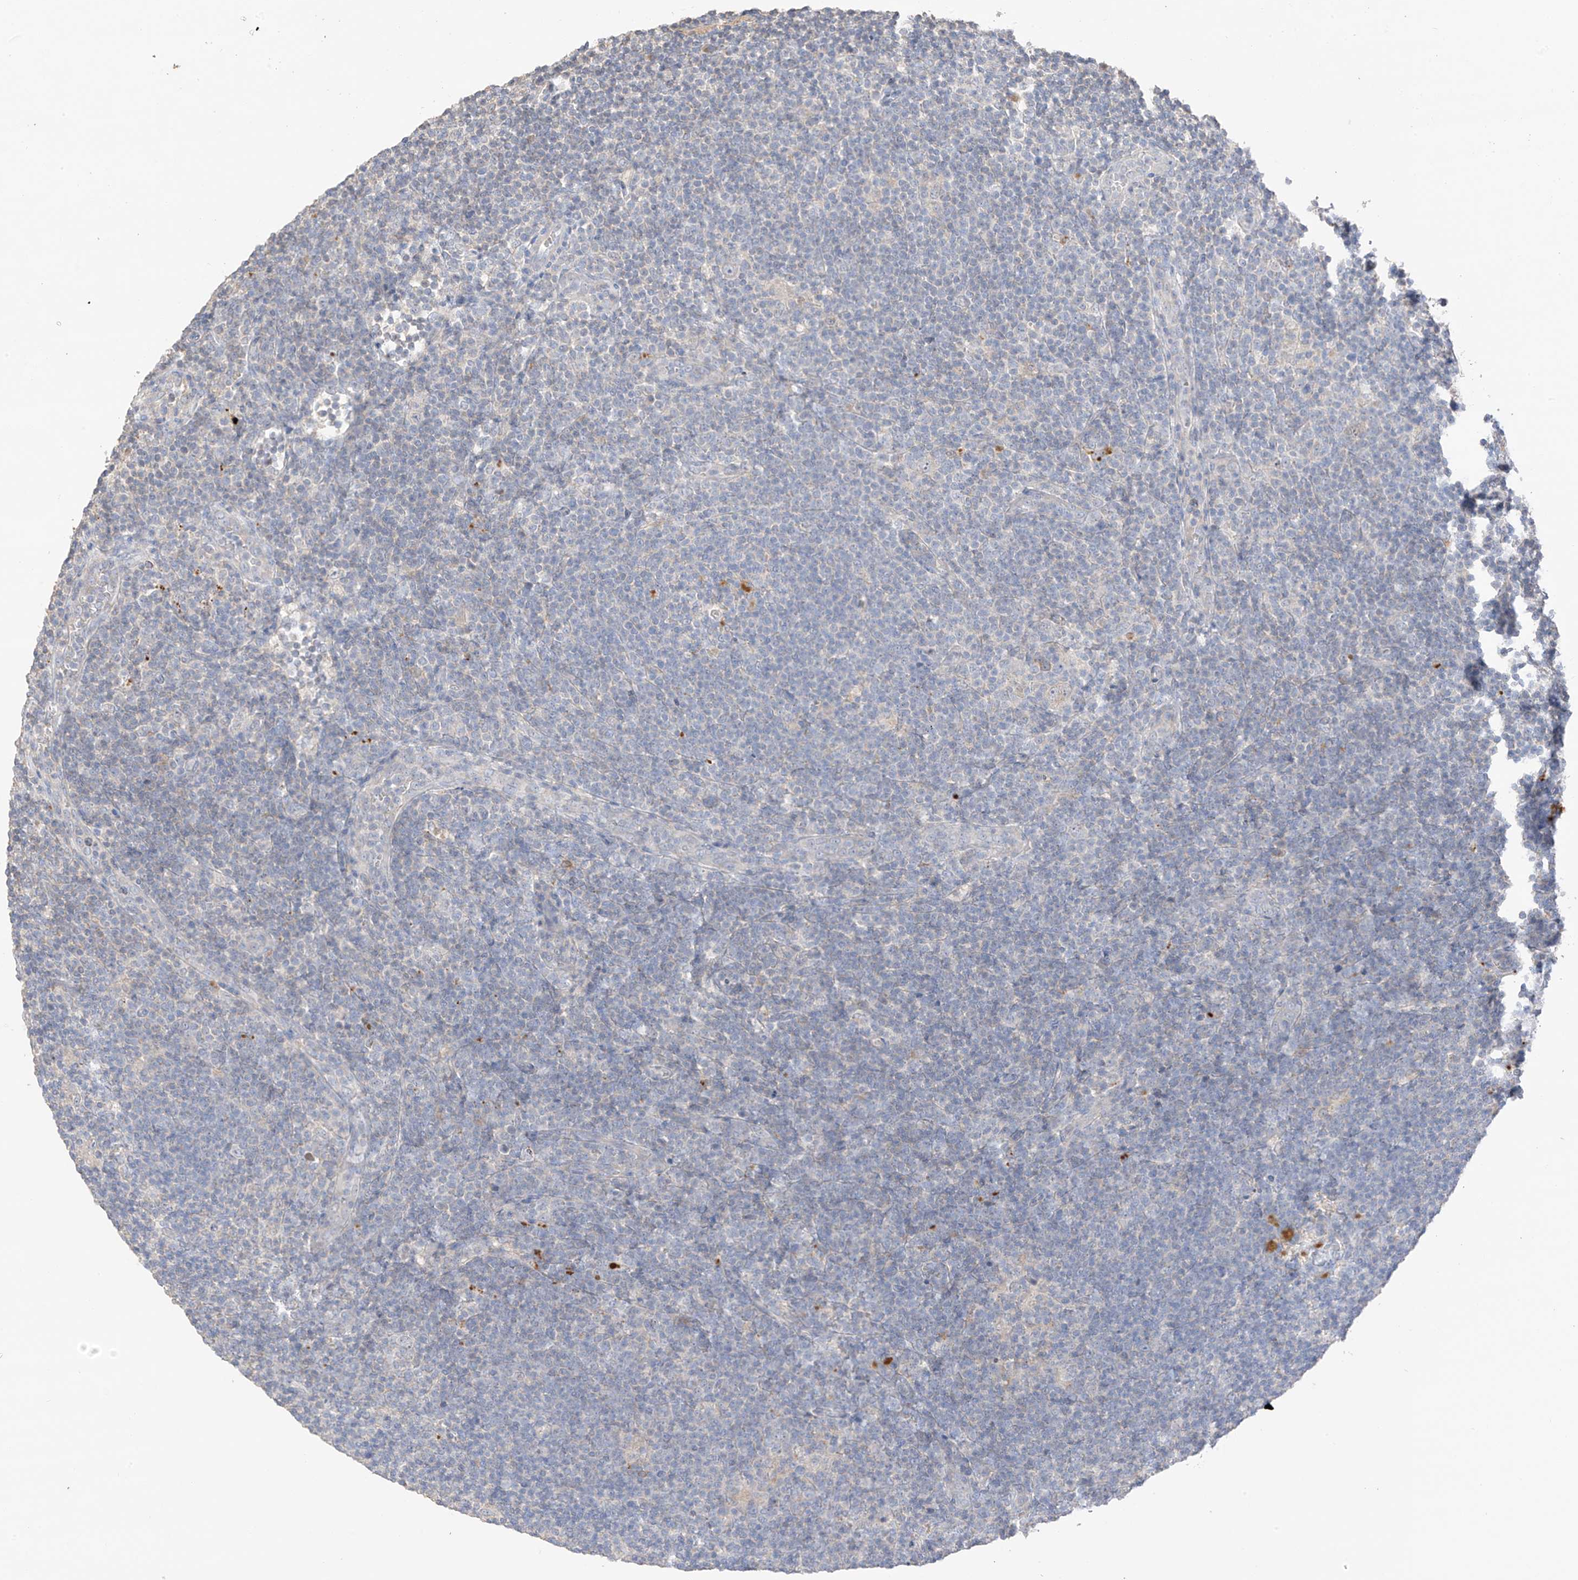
{"staining": {"intensity": "negative", "quantity": "none", "location": "none"}, "tissue": "lymphoma", "cell_type": "Tumor cells", "image_type": "cancer", "snomed": [{"axis": "morphology", "description": "Hodgkin's disease, NOS"}, {"axis": "topography", "description": "Lymph node"}], "caption": "Tumor cells are negative for protein expression in human lymphoma.", "gene": "CAPN13", "patient": {"sex": "female", "age": 57}}